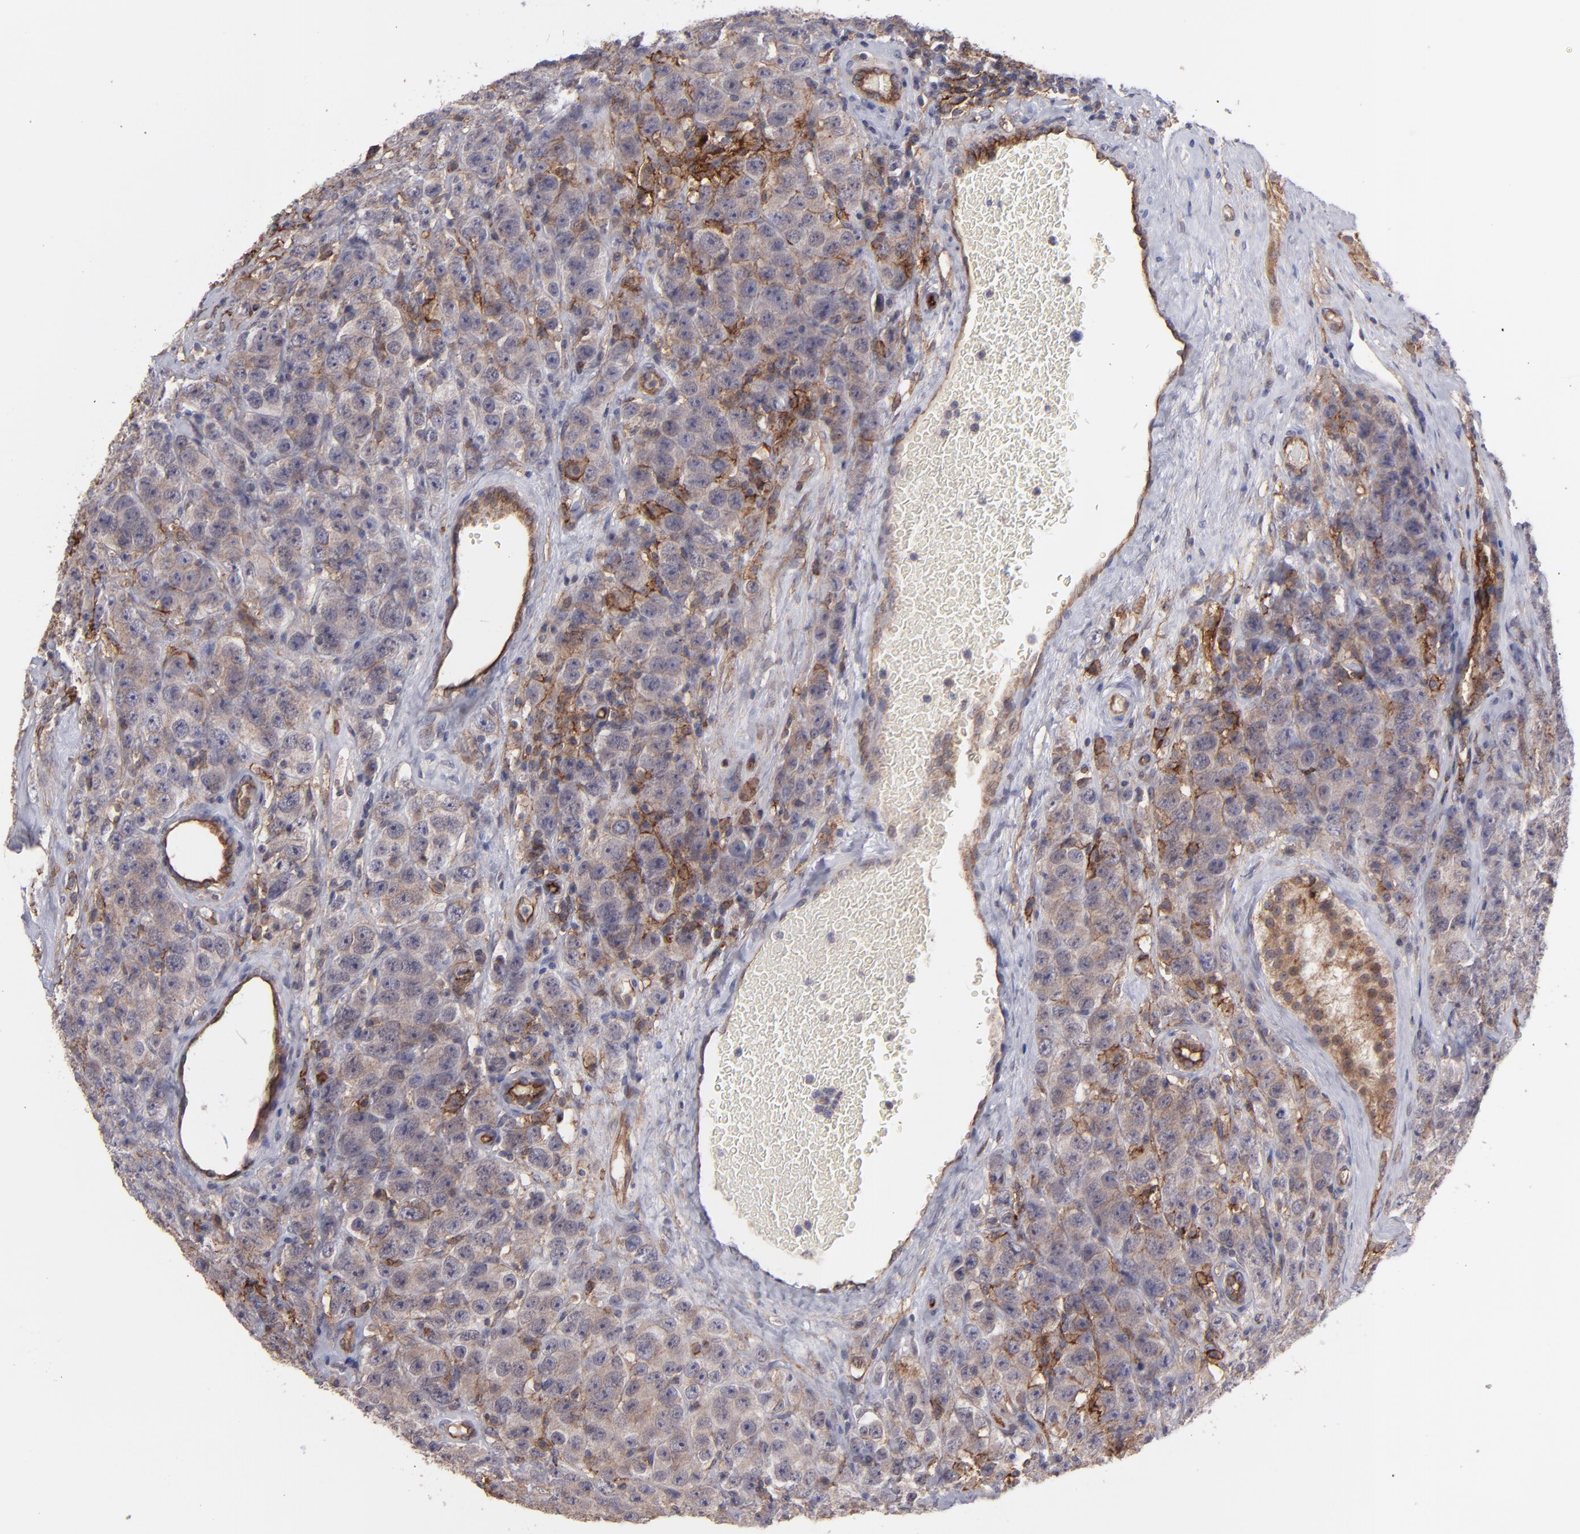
{"staining": {"intensity": "negative", "quantity": "none", "location": "none"}, "tissue": "testis cancer", "cell_type": "Tumor cells", "image_type": "cancer", "snomed": [{"axis": "morphology", "description": "Seminoma, NOS"}, {"axis": "topography", "description": "Testis"}], "caption": "Immunohistochemistry histopathology image of testis seminoma stained for a protein (brown), which displays no positivity in tumor cells.", "gene": "ICAM1", "patient": {"sex": "male", "age": 52}}